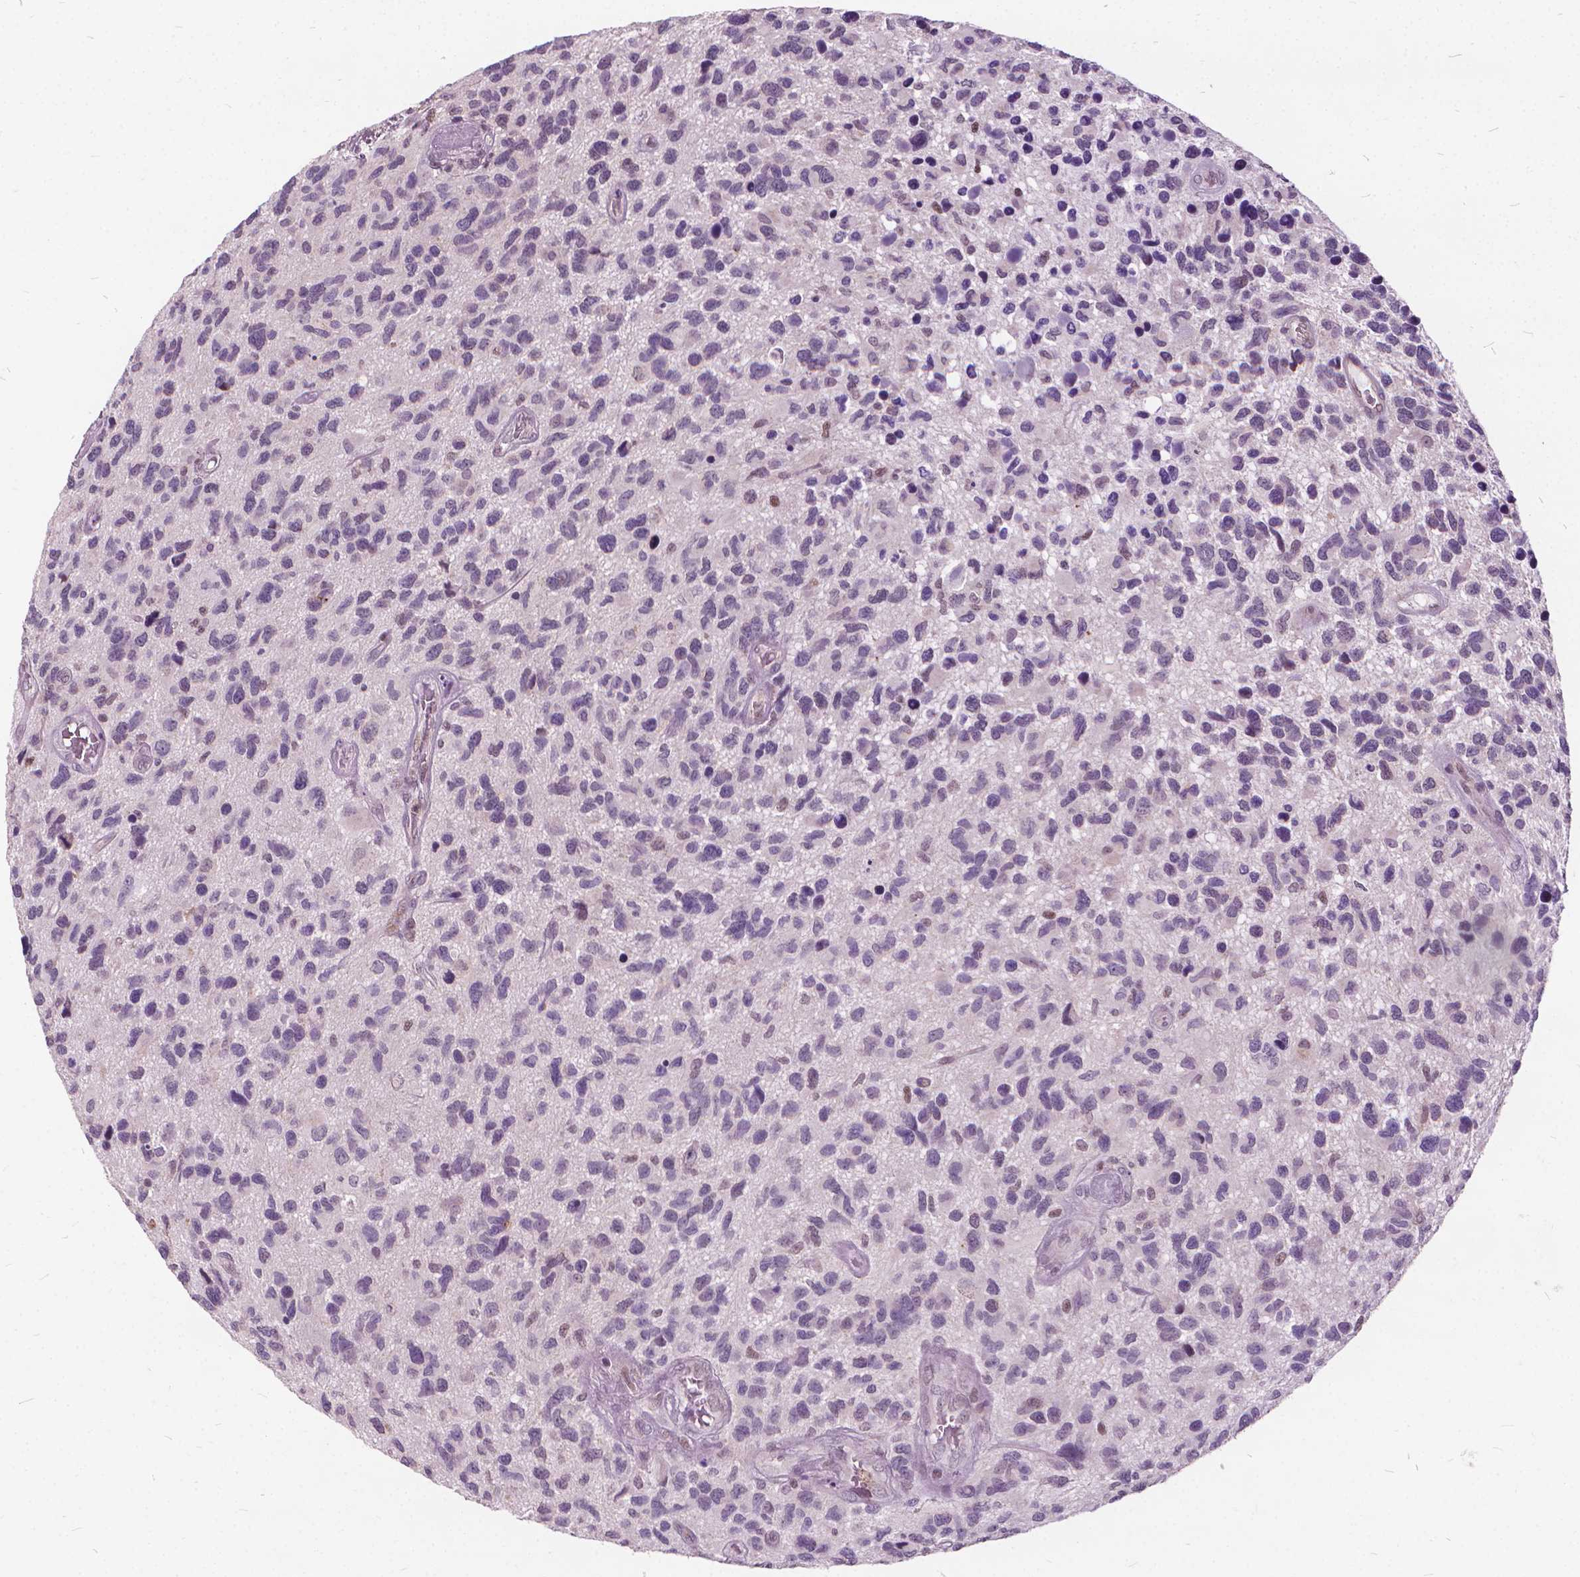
{"staining": {"intensity": "negative", "quantity": "none", "location": "none"}, "tissue": "glioma", "cell_type": "Tumor cells", "image_type": "cancer", "snomed": [{"axis": "morphology", "description": "Glioma, malignant, NOS"}, {"axis": "morphology", "description": "Glioma, malignant, High grade"}, {"axis": "topography", "description": "Brain"}], "caption": "Immunohistochemistry (IHC) of glioma shows no expression in tumor cells.", "gene": "STAT5B", "patient": {"sex": "female", "age": 71}}